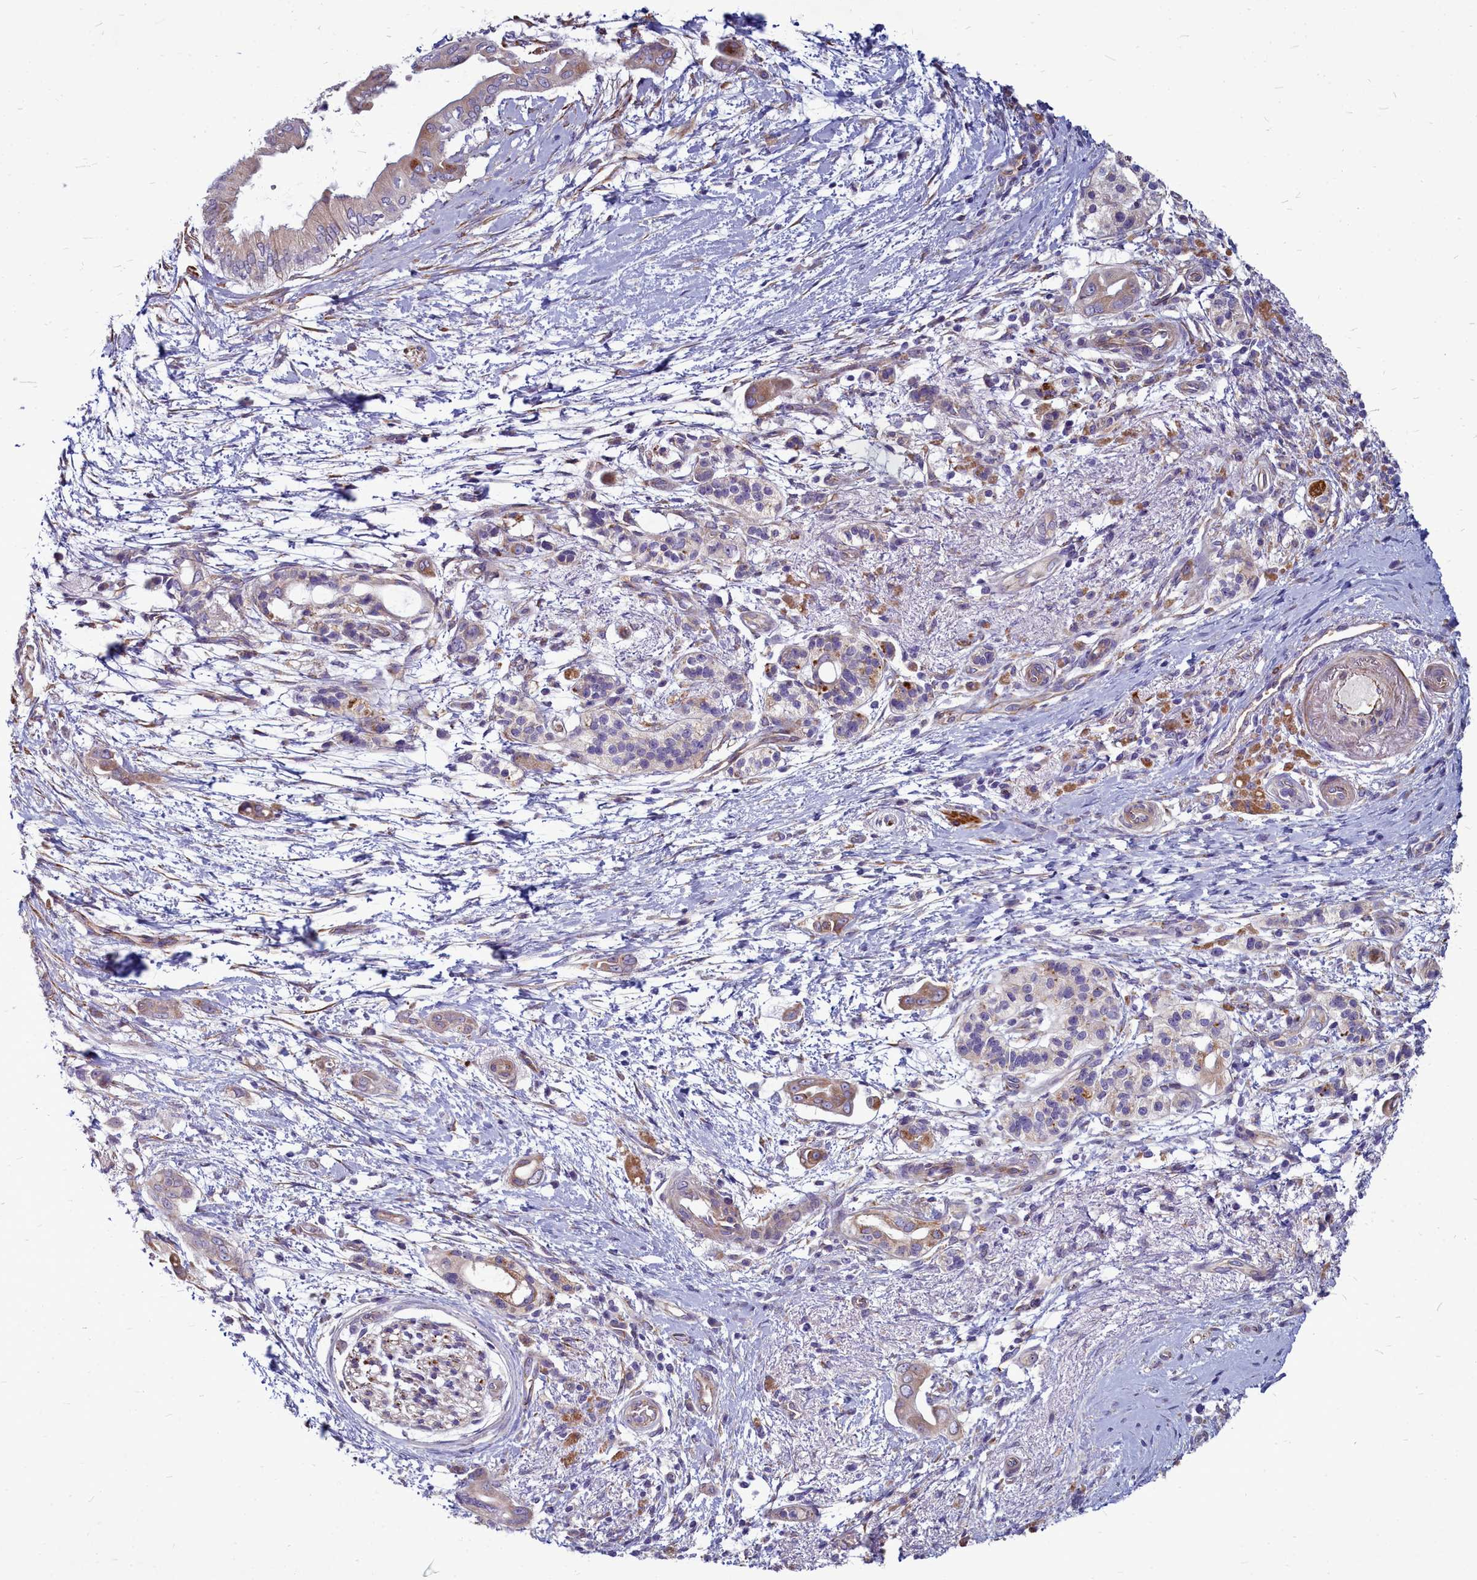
{"staining": {"intensity": "weak", "quantity": "25%-75%", "location": "cytoplasmic/membranous"}, "tissue": "pancreatic cancer", "cell_type": "Tumor cells", "image_type": "cancer", "snomed": [{"axis": "morphology", "description": "Adenocarcinoma, NOS"}, {"axis": "topography", "description": "Pancreas"}], "caption": "Immunohistochemistry micrograph of neoplastic tissue: pancreatic cancer stained using immunohistochemistry (IHC) shows low levels of weak protein expression localized specifically in the cytoplasmic/membranous of tumor cells, appearing as a cytoplasmic/membranous brown color.", "gene": "SMPD4", "patient": {"sex": "male", "age": 71}}